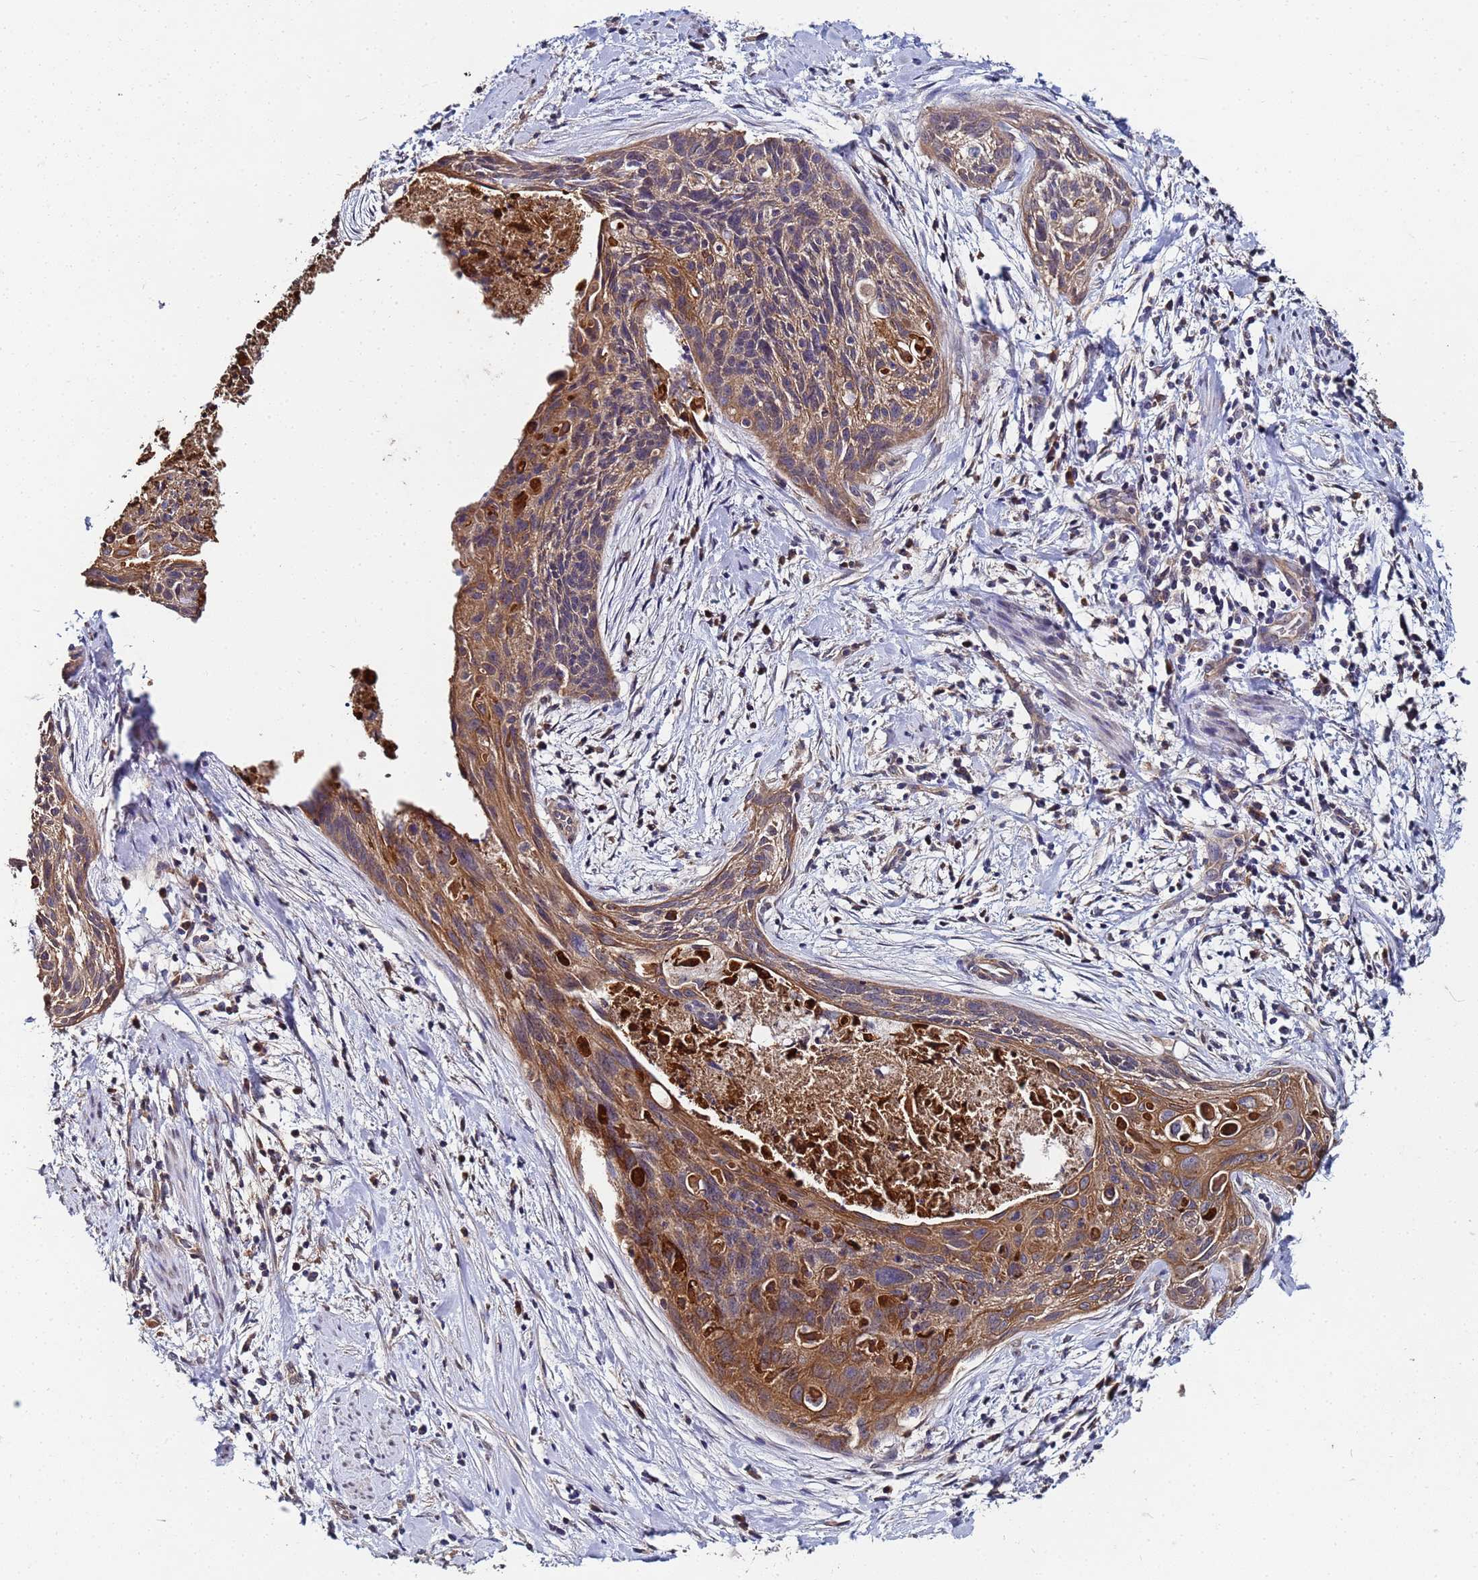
{"staining": {"intensity": "moderate", "quantity": "25%-75%", "location": "cytoplasmic/membranous"}, "tissue": "cervical cancer", "cell_type": "Tumor cells", "image_type": "cancer", "snomed": [{"axis": "morphology", "description": "Squamous cell carcinoma, NOS"}, {"axis": "topography", "description": "Cervix"}], "caption": "A brown stain shows moderate cytoplasmic/membranous expression of a protein in cervical squamous cell carcinoma tumor cells.", "gene": "C5orf34", "patient": {"sex": "female", "age": 55}}